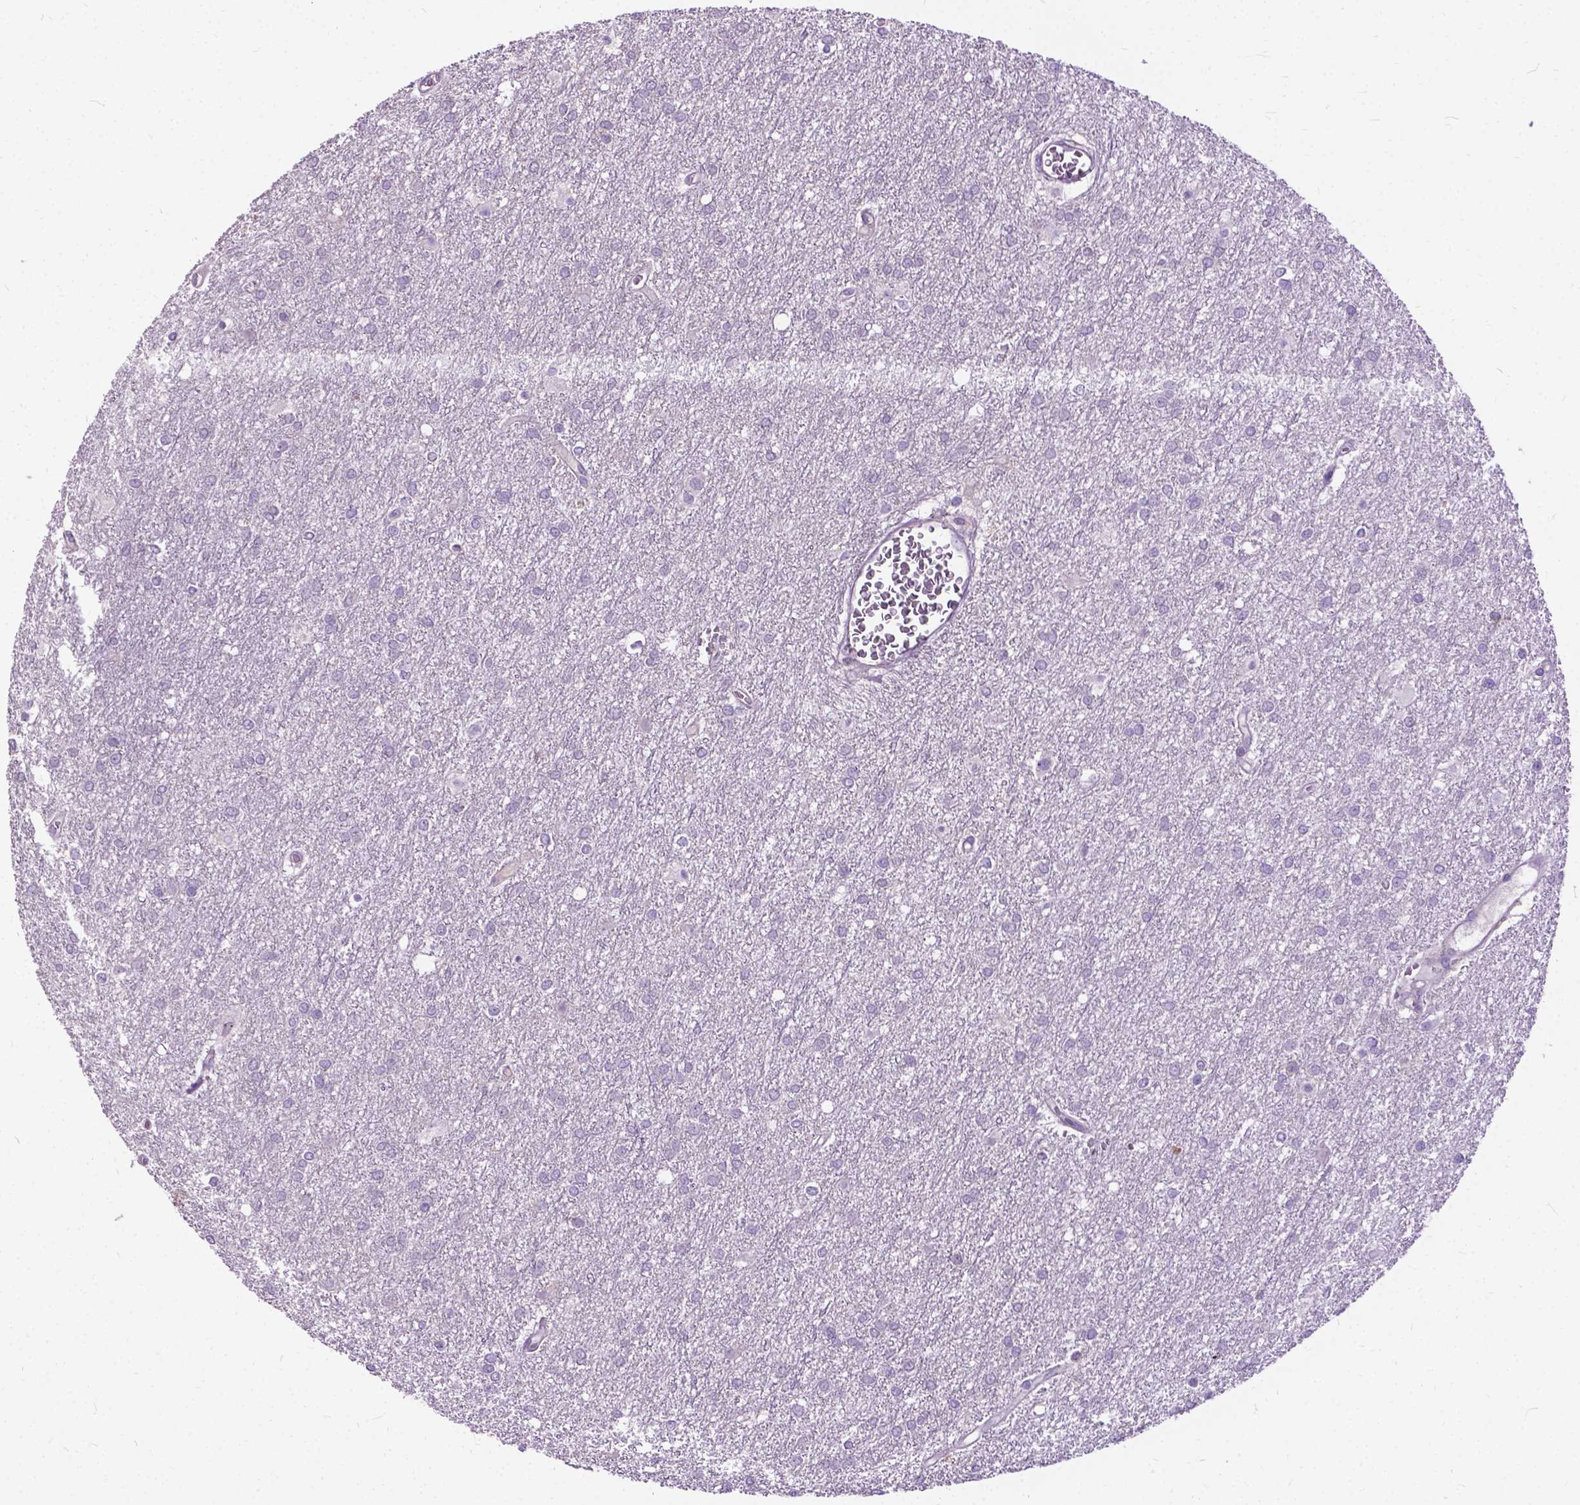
{"staining": {"intensity": "negative", "quantity": "none", "location": "none"}, "tissue": "glioma", "cell_type": "Tumor cells", "image_type": "cancer", "snomed": [{"axis": "morphology", "description": "Glioma, malignant, High grade"}, {"axis": "topography", "description": "Brain"}], "caption": "Immunohistochemistry (IHC) micrograph of human glioma stained for a protein (brown), which shows no expression in tumor cells.", "gene": "JAK3", "patient": {"sex": "female", "age": 61}}